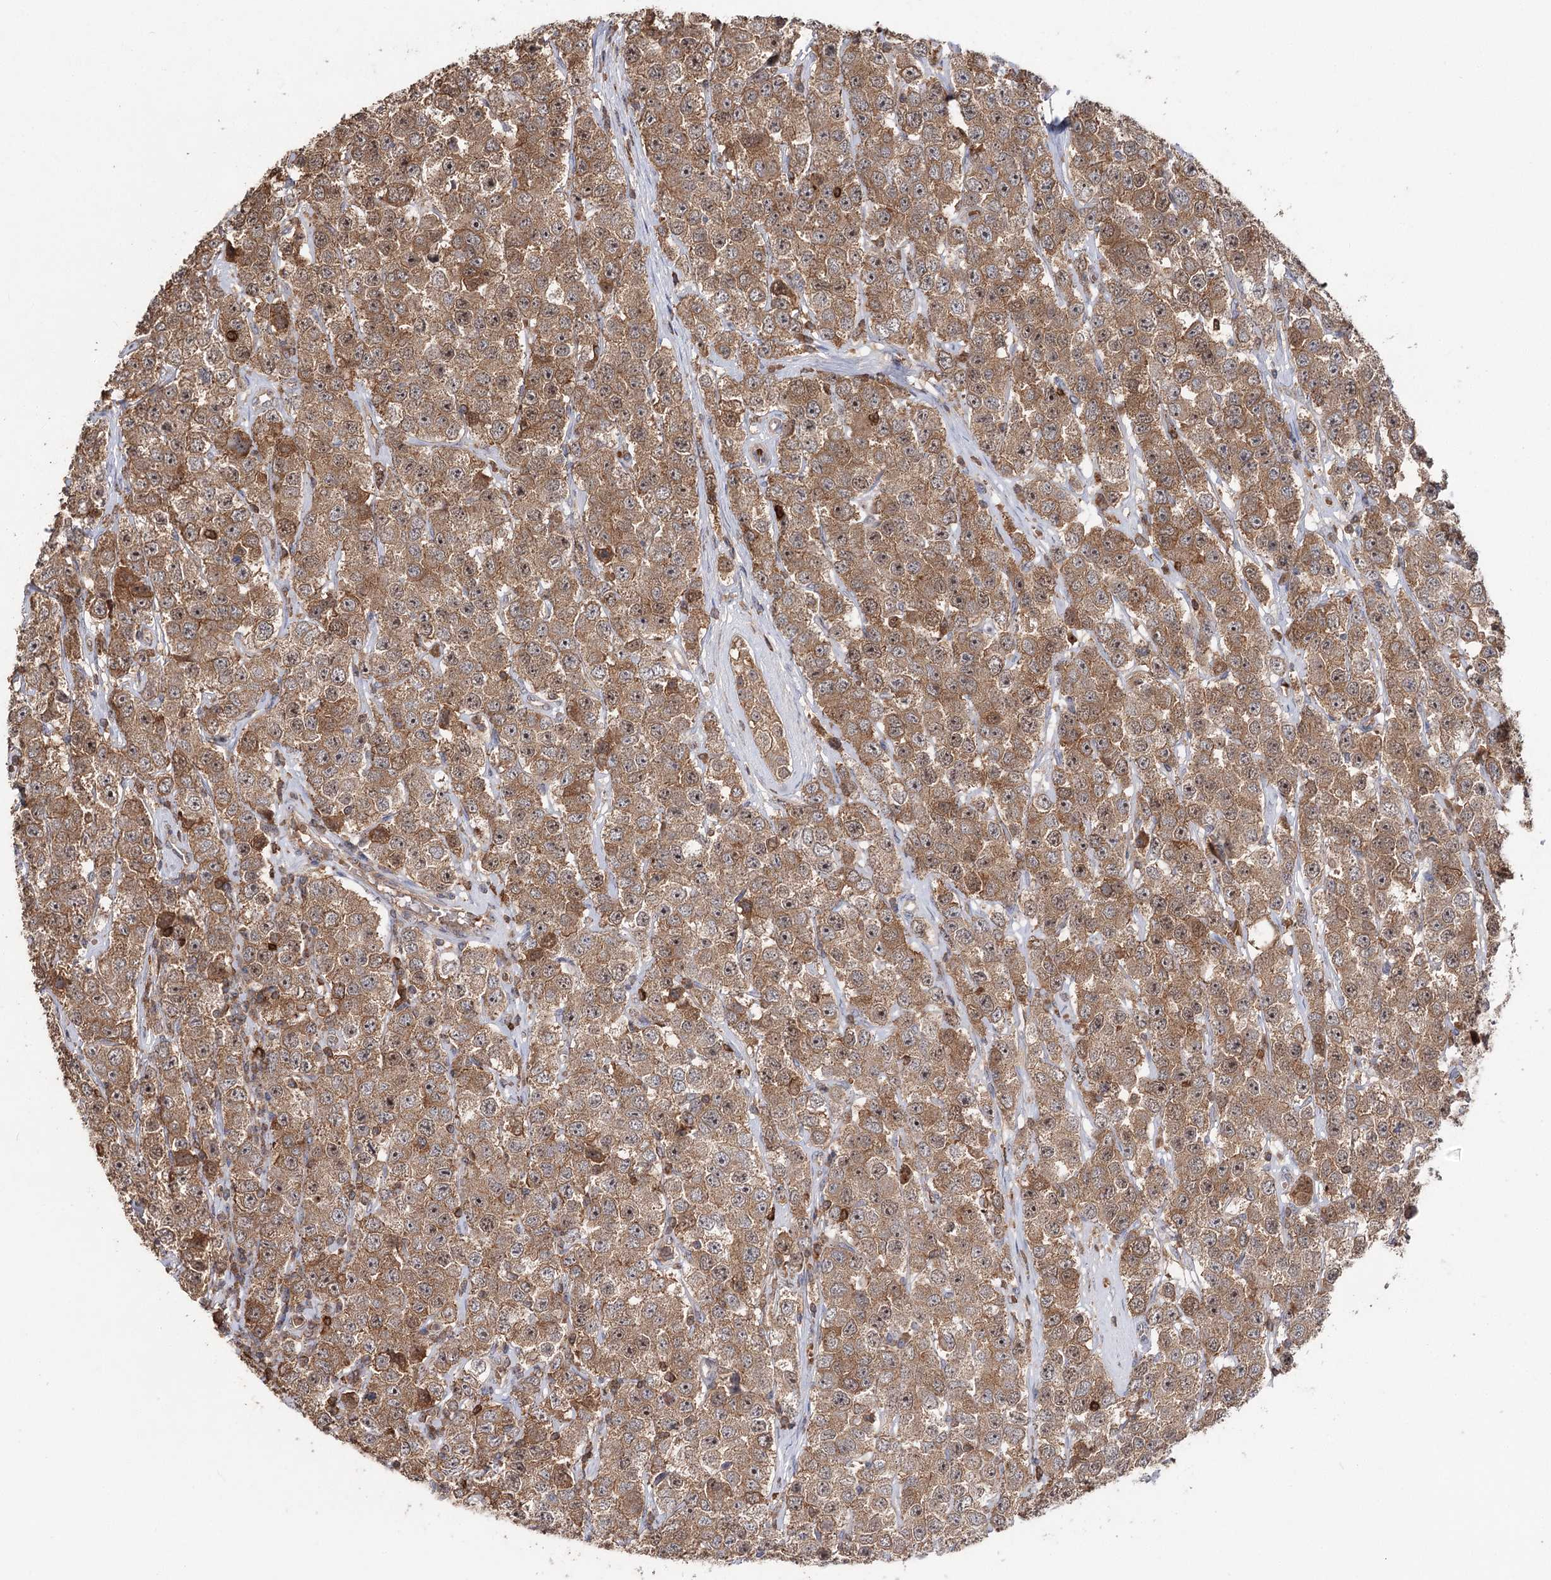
{"staining": {"intensity": "moderate", "quantity": ">75%", "location": "cytoplasmic/membranous,nuclear"}, "tissue": "testis cancer", "cell_type": "Tumor cells", "image_type": "cancer", "snomed": [{"axis": "morphology", "description": "Seminoma, NOS"}, {"axis": "topography", "description": "Testis"}], "caption": "Protein staining demonstrates moderate cytoplasmic/membranous and nuclear positivity in approximately >75% of tumor cells in seminoma (testis). The staining was performed using DAB (3,3'-diaminobenzidine) to visualize the protein expression in brown, while the nuclei were stained in blue with hematoxylin (Magnification: 20x).", "gene": "FAM53B", "patient": {"sex": "male", "age": 28}}